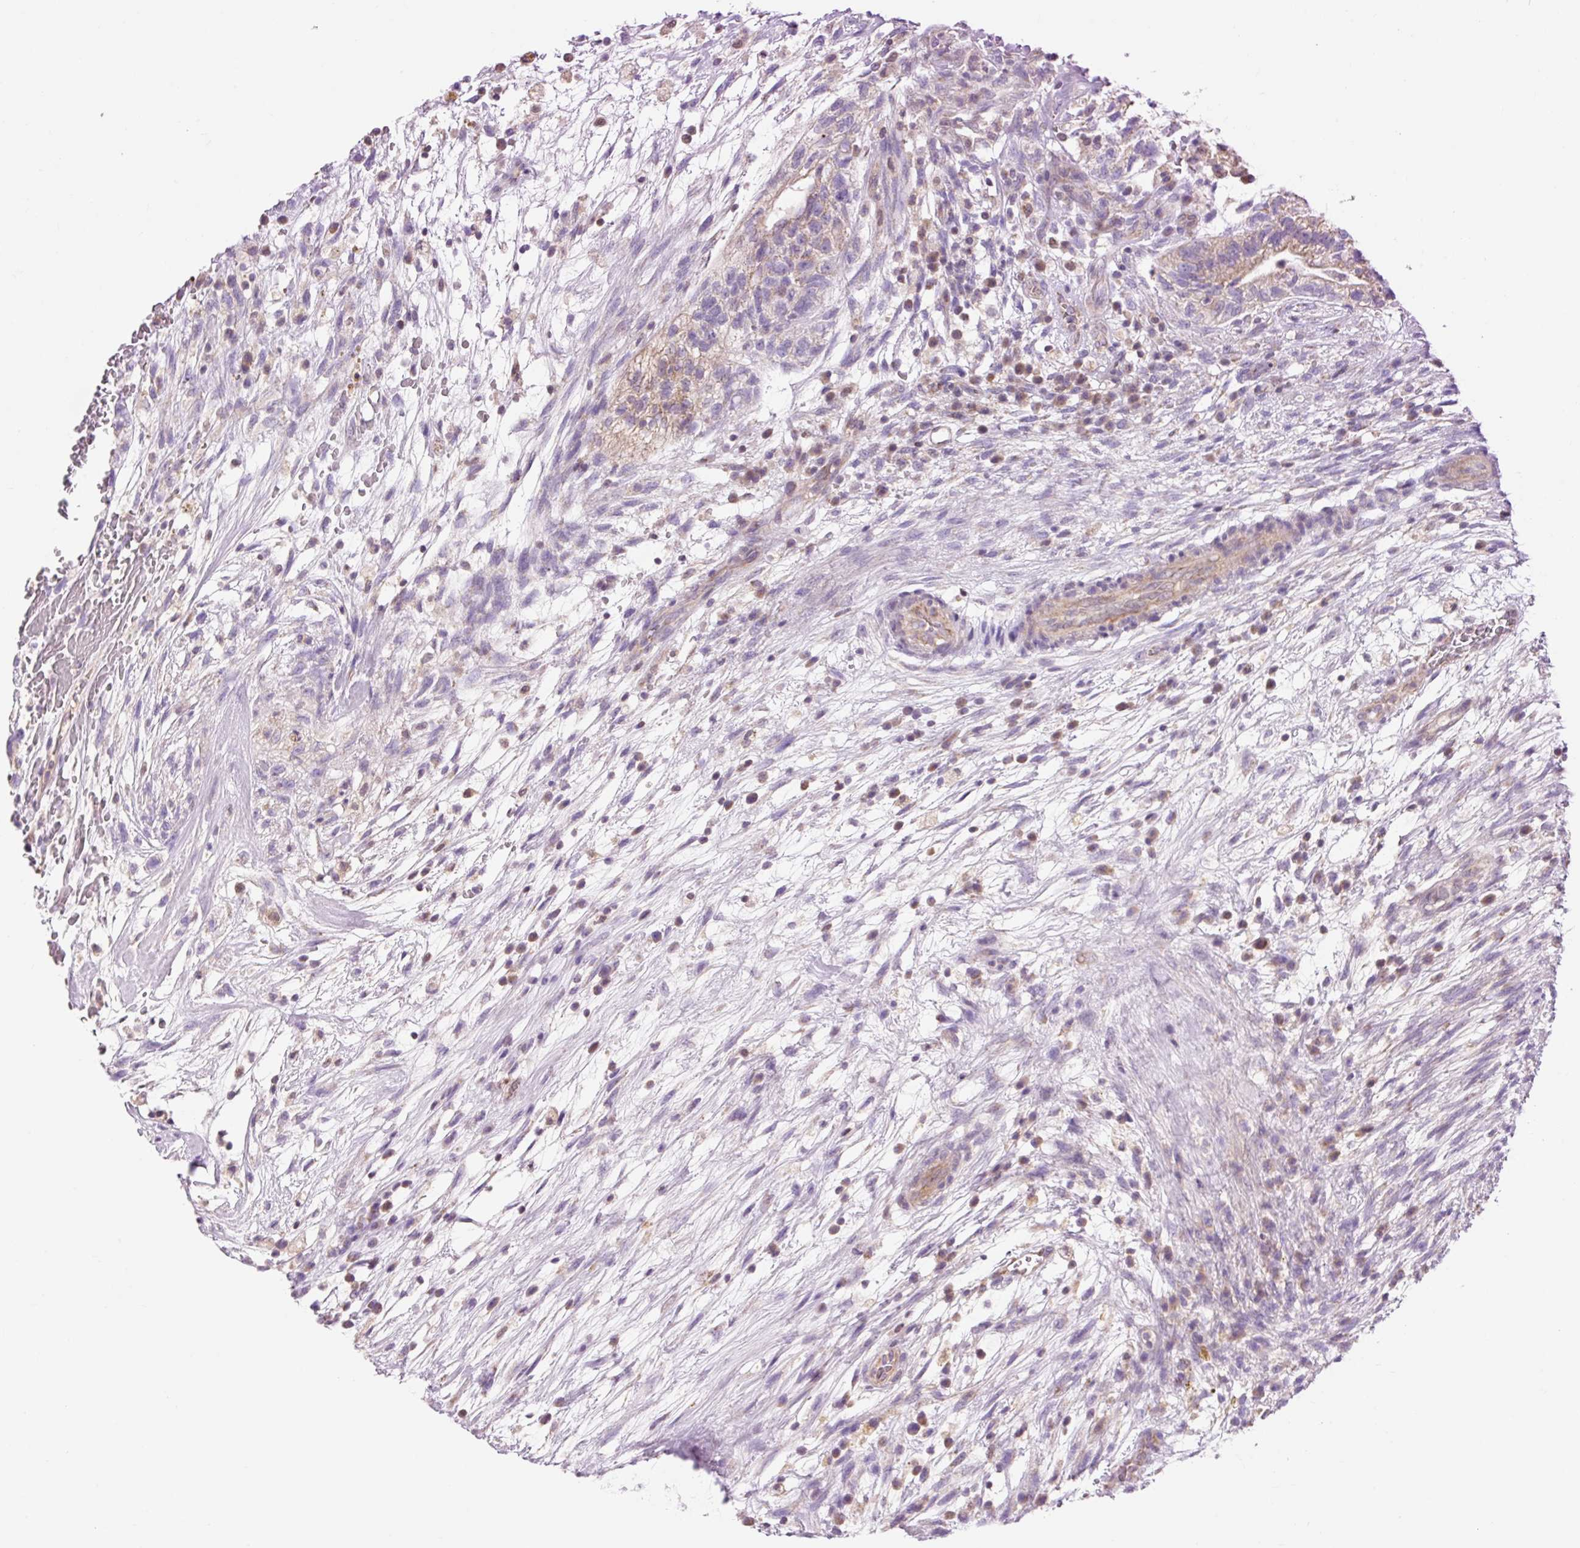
{"staining": {"intensity": "weak", "quantity": "<25%", "location": "cytoplasmic/membranous"}, "tissue": "testis cancer", "cell_type": "Tumor cells", "image_type": "cancer", "snomed": [{"axis": "morphology", "description": "Carcinoma, Embryonal, NOS"}, {"axis": "topography", "description": "Testis"}], "caption": "An IHC histopathology image of testis cancer is shown. There is no staining in tumor cells of testis cancer. (DAB (3,3'-diaminobenzidine) immunohistochemistry with hematoxylin counter stain).", "gene": "IMMT", "patient": {"sex": "male", "age": 32}}